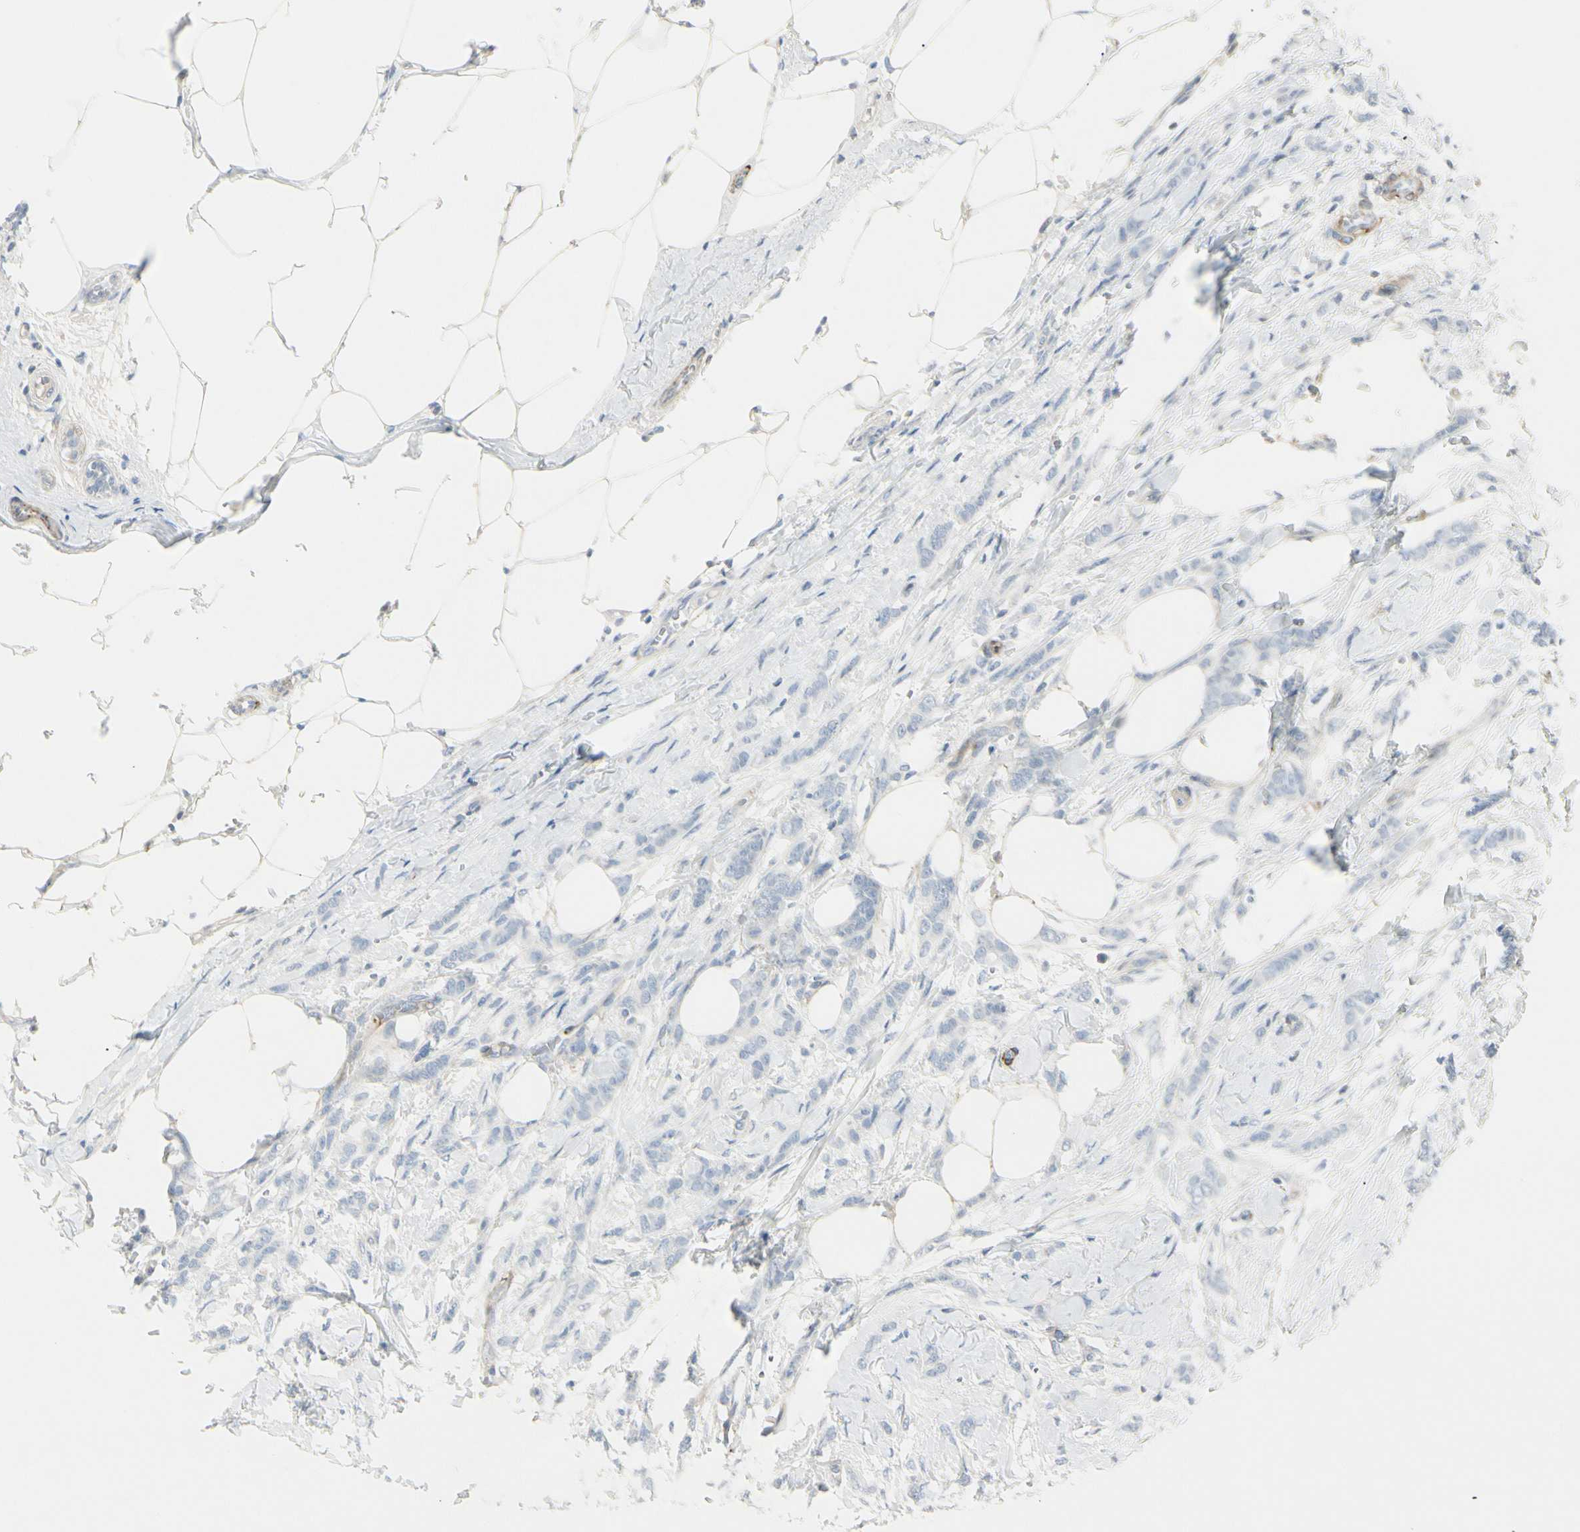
{"staining": {"intensity": "negative", "quantity": "none", "location": "none"}, "tissue": "breast cancer", "cell_type": "Tumor cells", "image_type": "cancer", "snomed": [{"axis": "morphology", "description": "Lobular carcinoma, in situ"}, {"axis": "morphology", "description": "Lobular carcinoma"}, {"axis": "topography", "description": "Breast"}], "caption": "Image shows no significant protein expression in tumor cells of breast lobular carcinoma in situ.", "gene": "CACNA2D1", "patient": {"sex": "female", "age": 41}}